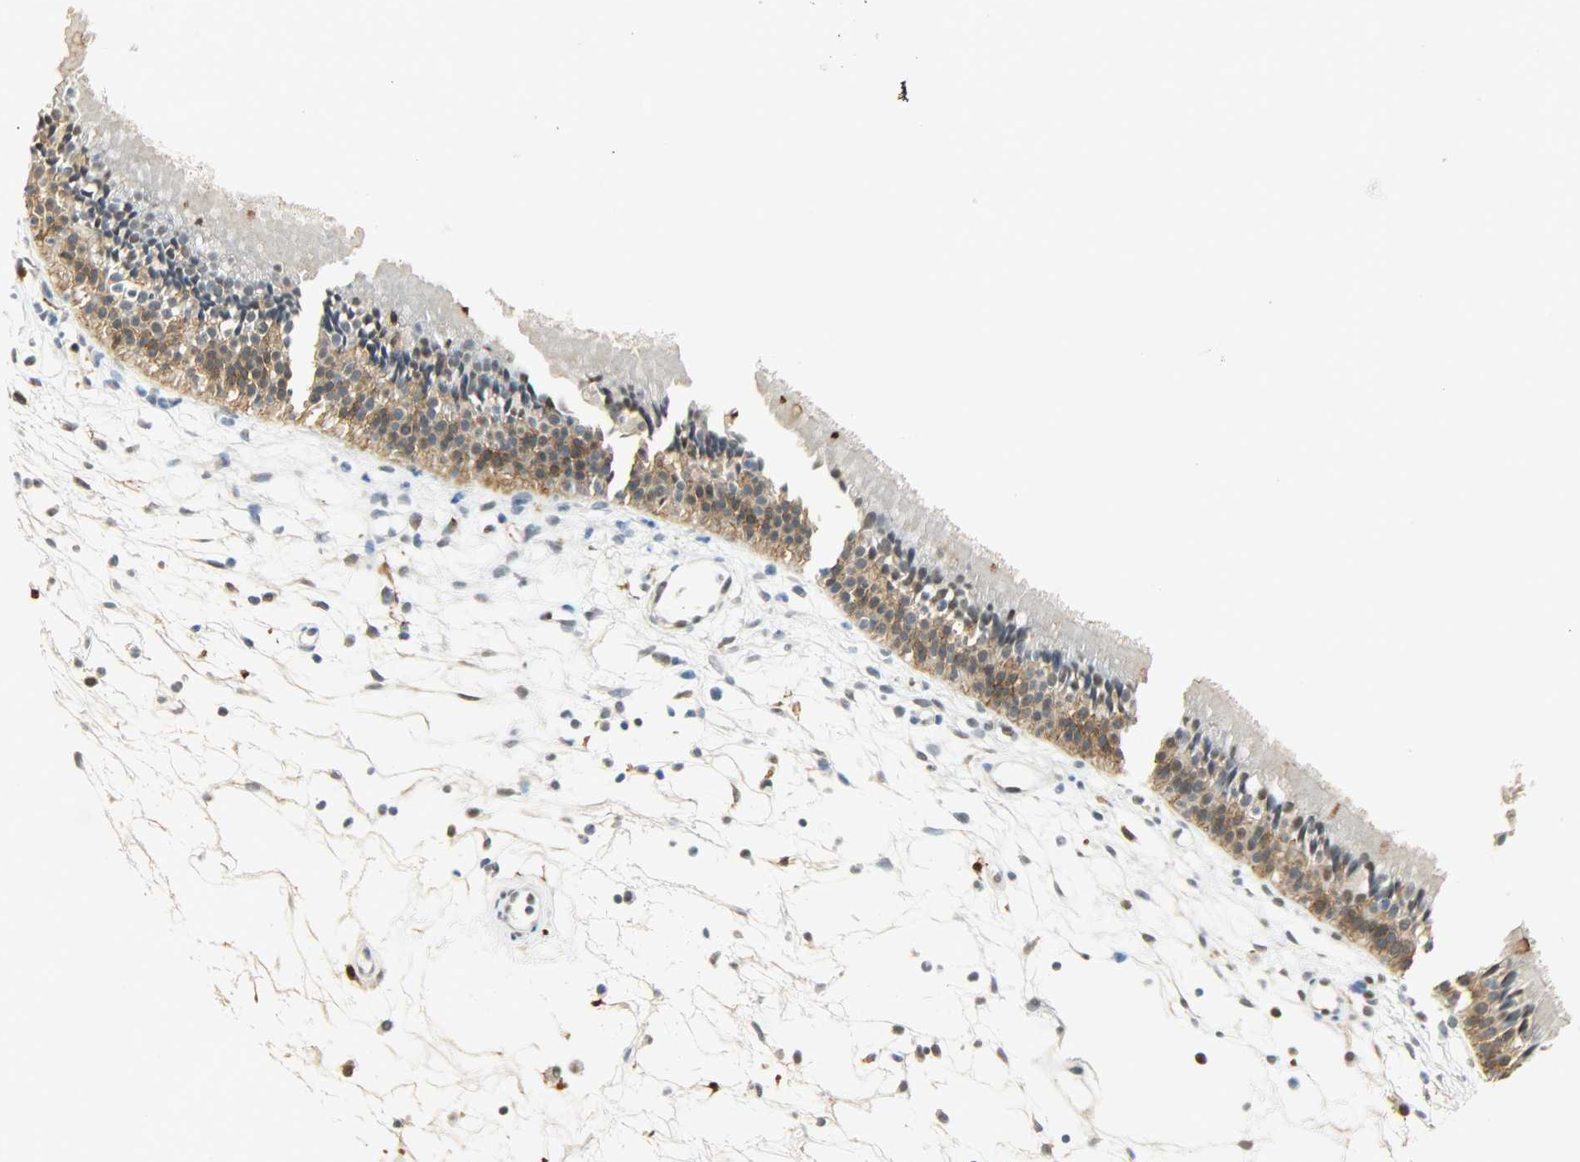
{"staining": {"intensity": "strong", "quantity": ">75%", "location": "cytoplasmic/membranous"}, "tissue": "nasopharynx", "cell_type": "Respiratory epithelial cells", "image_type": "normal", "snomed": [{"axis": "morphology", "description": "Normal tissue, NOS"}, {"axis": "topography", "description": "Nasopharynx"}], "caption": "Protein expression analysis of benign nasopharynx displays strong cytoplasmic/membranous expression in approximately >75% of respiratory epithelial cells.", "gene": "NGFR", "patient": {"sex": "female", "age": 54}}